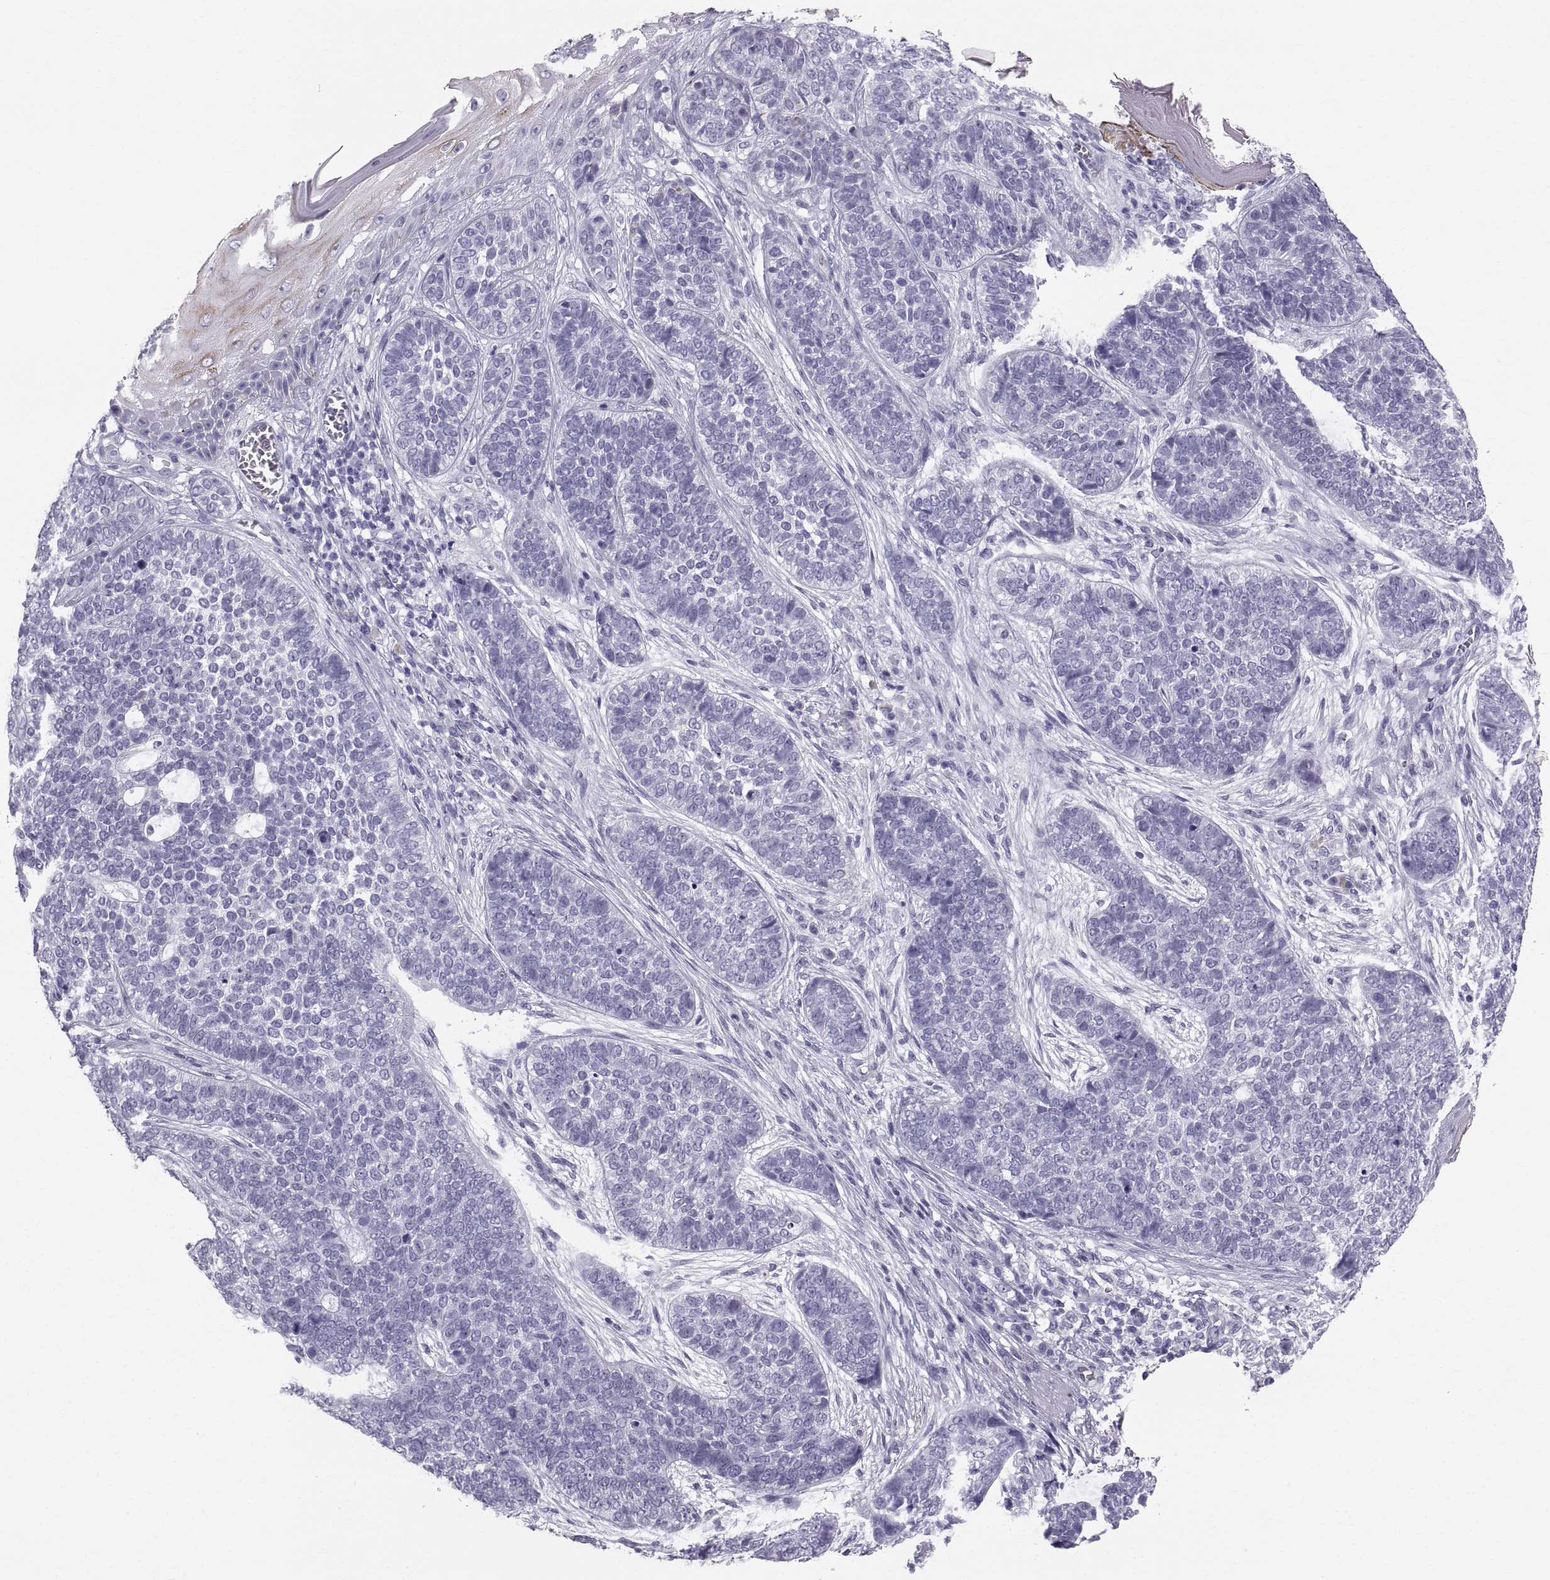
{"staining": {"intensity": "negative", "quantity": "none", "location": "none"}, "tissue": "skin cancer", "cell_type": "Tumor cells", "image_type": "cancer", "snomed": [{"axis": "morphology", "description": "Basal cell carcinoma"}, {"axis": "topography", "description": "Skin"}], "caption": "Protein analysis of basal cell carcinoma (skin) shows no significant positivity in tumor cells. The staining is performed using DAB brown chromogen with nuclei counter-stained in using hematoxylin.", "gene": "SLC22A6", "patient": {"sex": "female", "age": 69}}